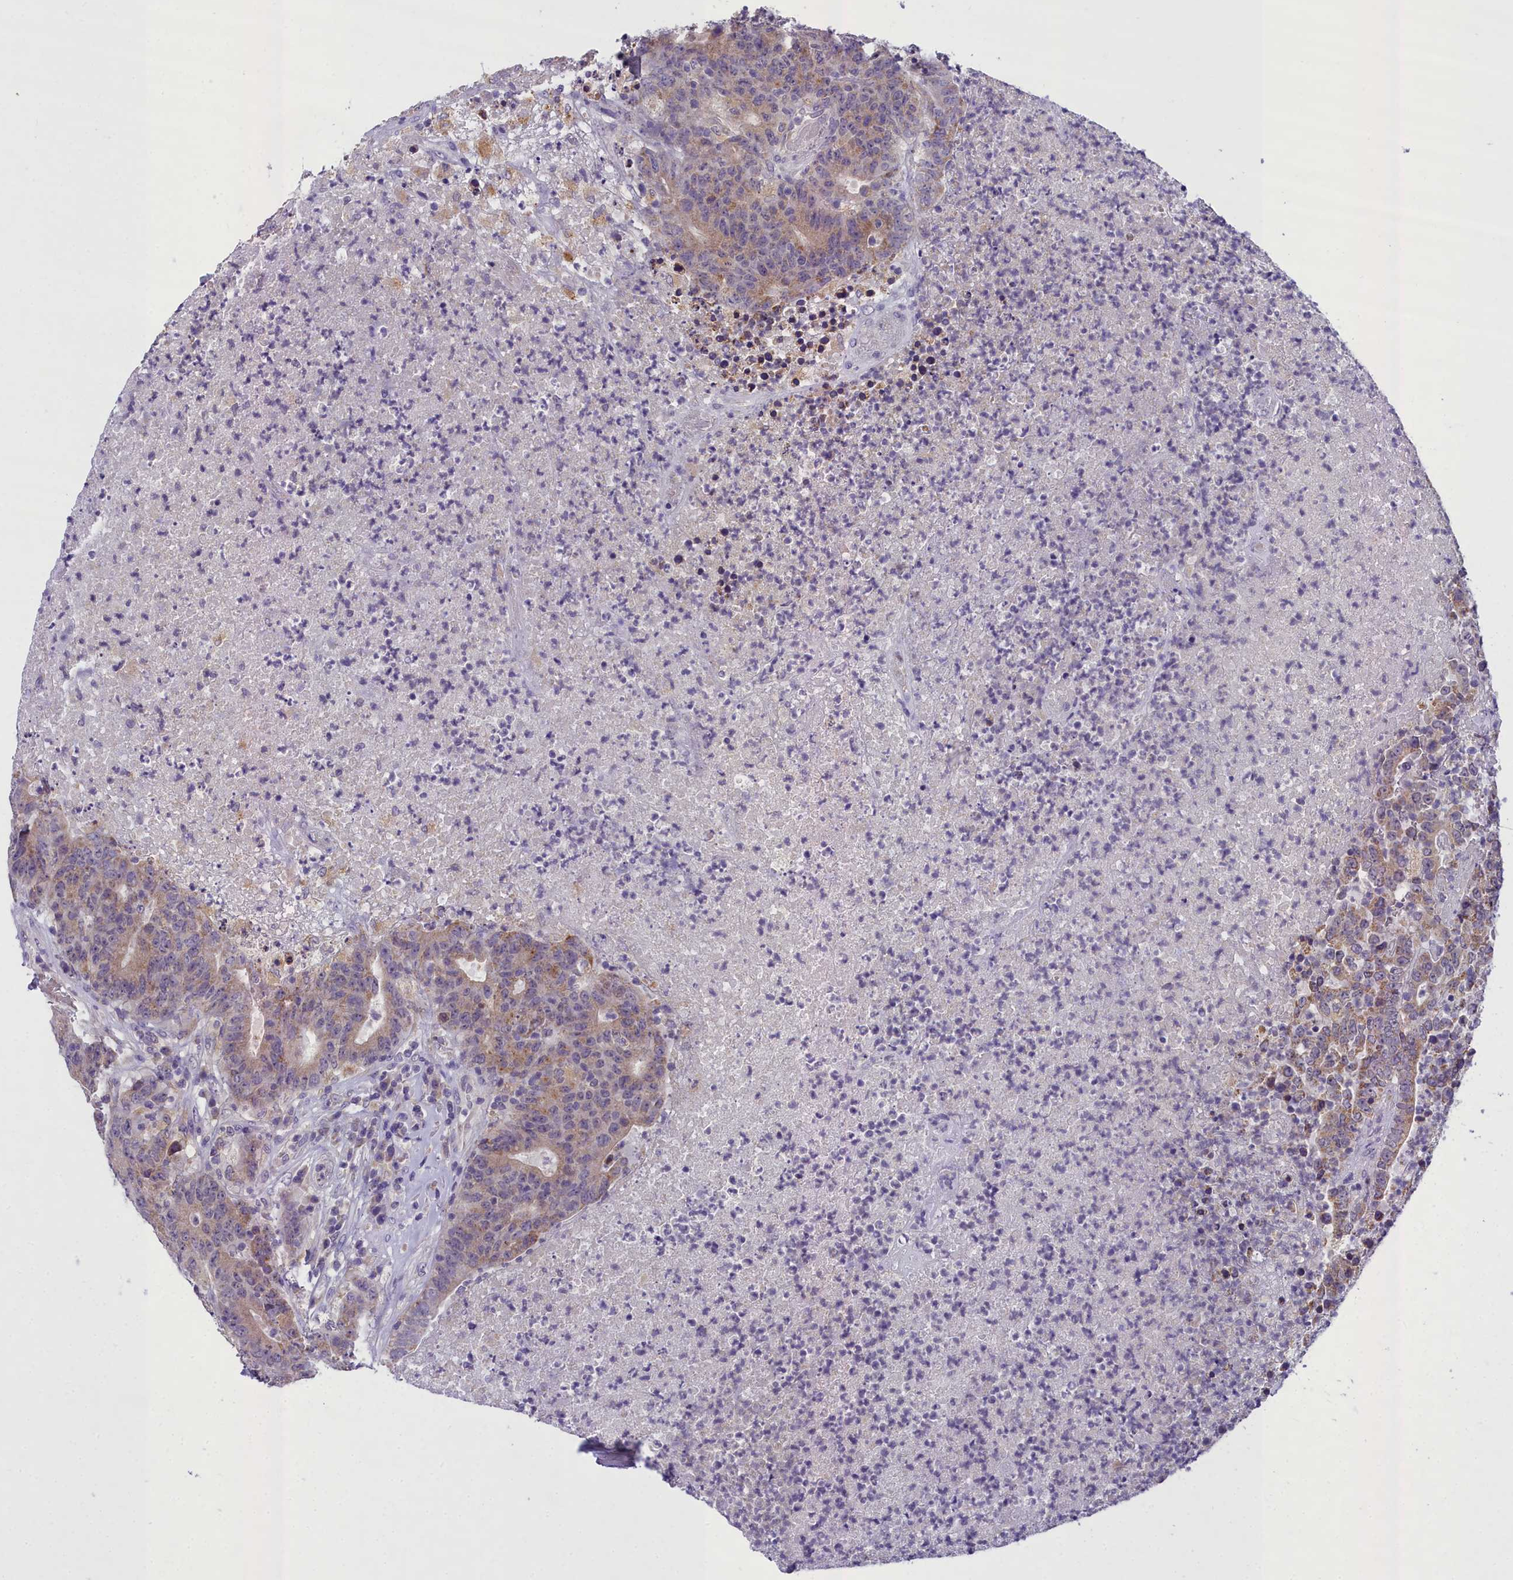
{"staining": {"intensity": "moderate", "quantity": "<25%", "location": "cytoplasmic/membranous"}, "tissue": "colorectal cancer", "cell_type": "Tumor cells", "image_type": "cancer", "snomed": [{"axis": "morphology", "description": "Adenocarcinoma, NOS"}, {"axis": "topography", "description": "Colon"}], "caption": "Colorectal adenocarcinoma stained with IHC exhibits moderate cytoplasmic/membranous positivity in about <25% of tumor cells.", "gene": "MIIP", "patient": {"sex": "female", "age": 75}}